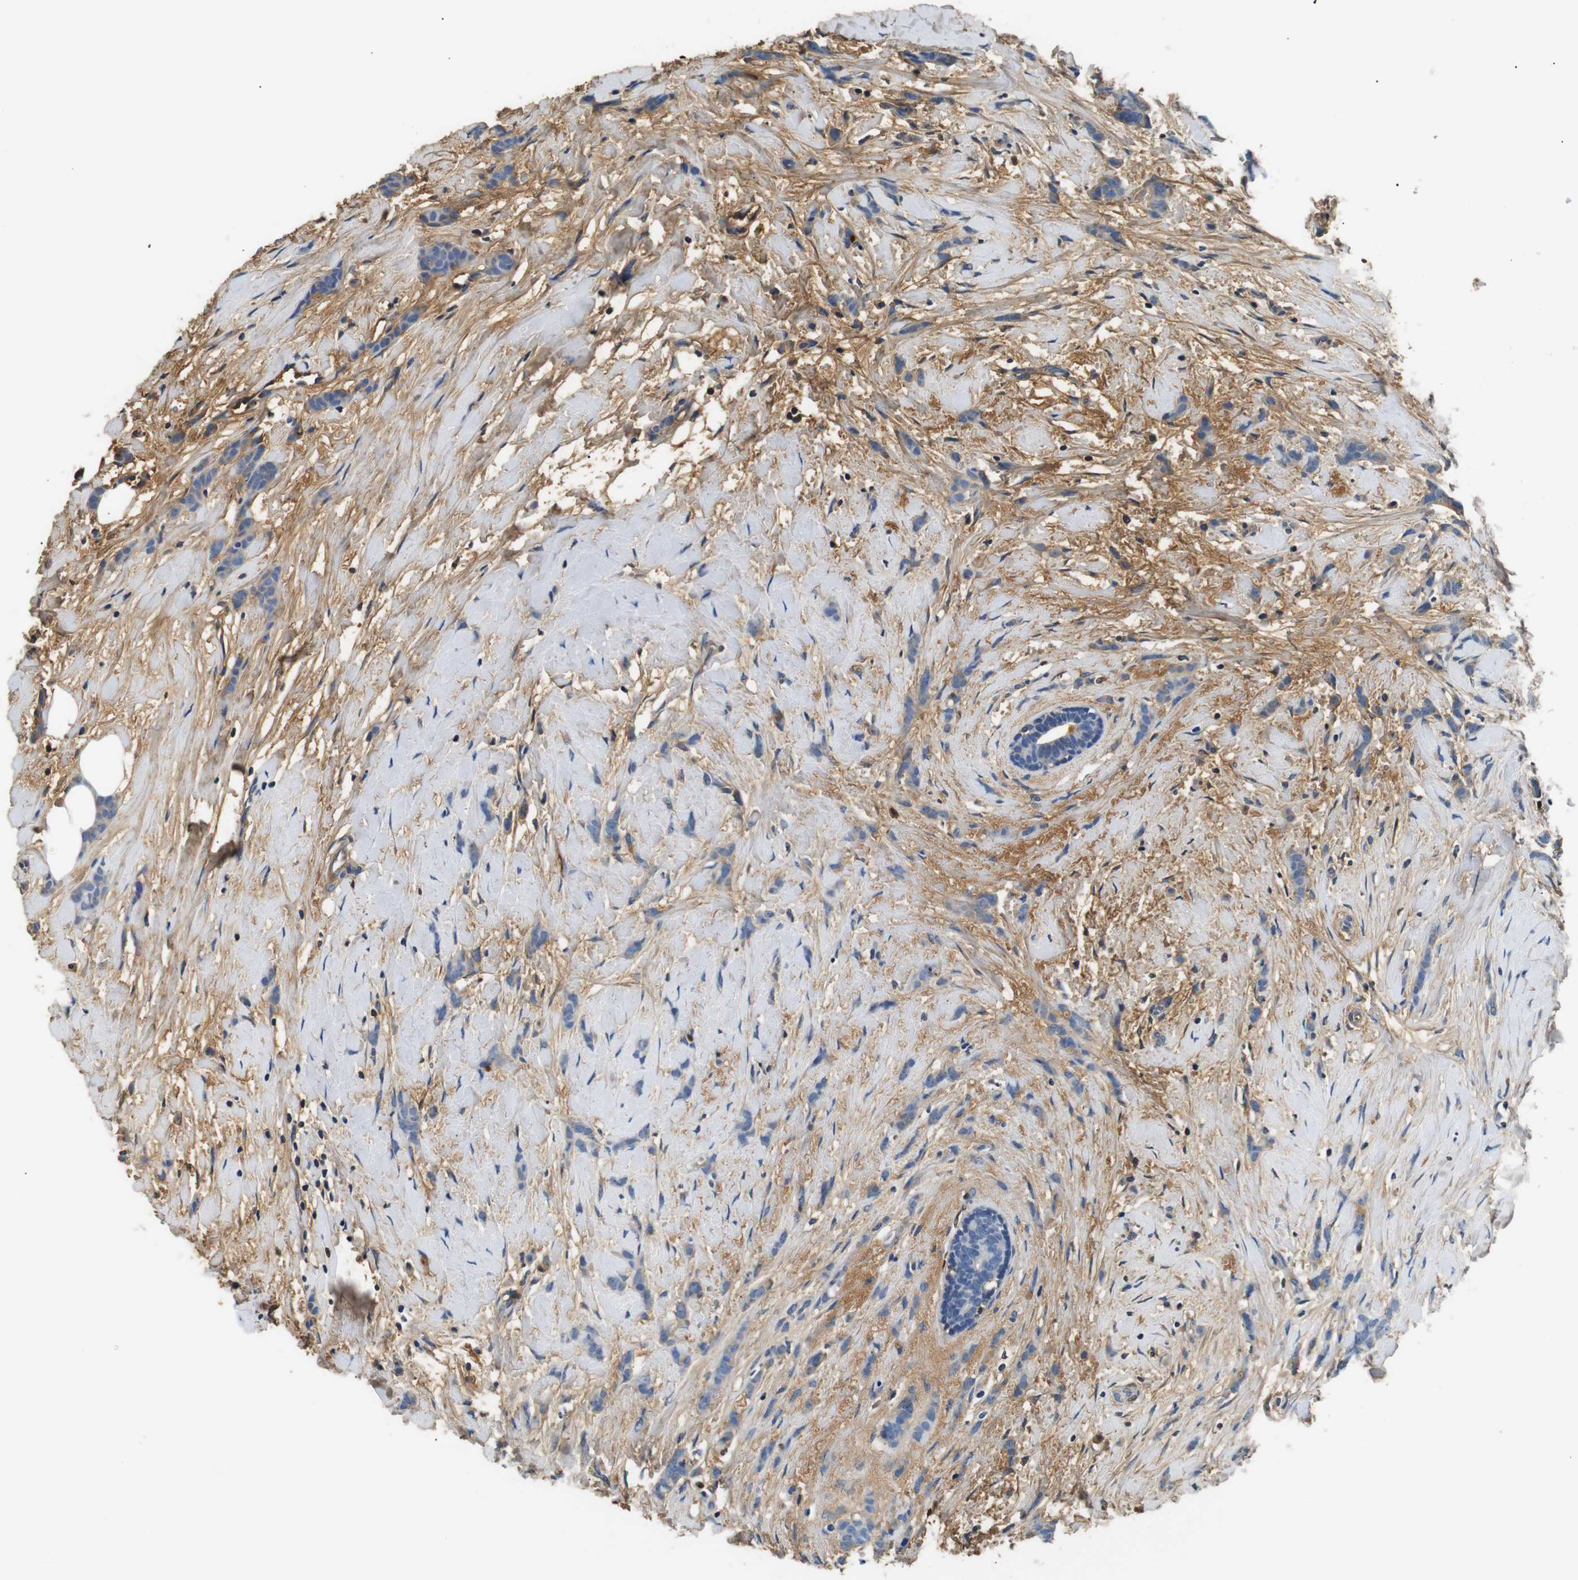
{"staining": {"intensity": "negative", "quantity": "none", "location": "none"}, "tissue": "breast cancer", "cell_type": "Tumor cells", "image_type": "cancer", "snomed": [{"axis": "morphology", "description": "Lobular carcinoma, in situ"}, {"axis": "morphology", "description": "Lobular carcinoma"}, {"axis": "topography", "description": "Breast"}], "caption": "Immunohistochemical staining of human breast cancer shows no significant positivity in tumor cells.", "gene": "LHCGR", "patient": {"sex": "female", "age": 41}}